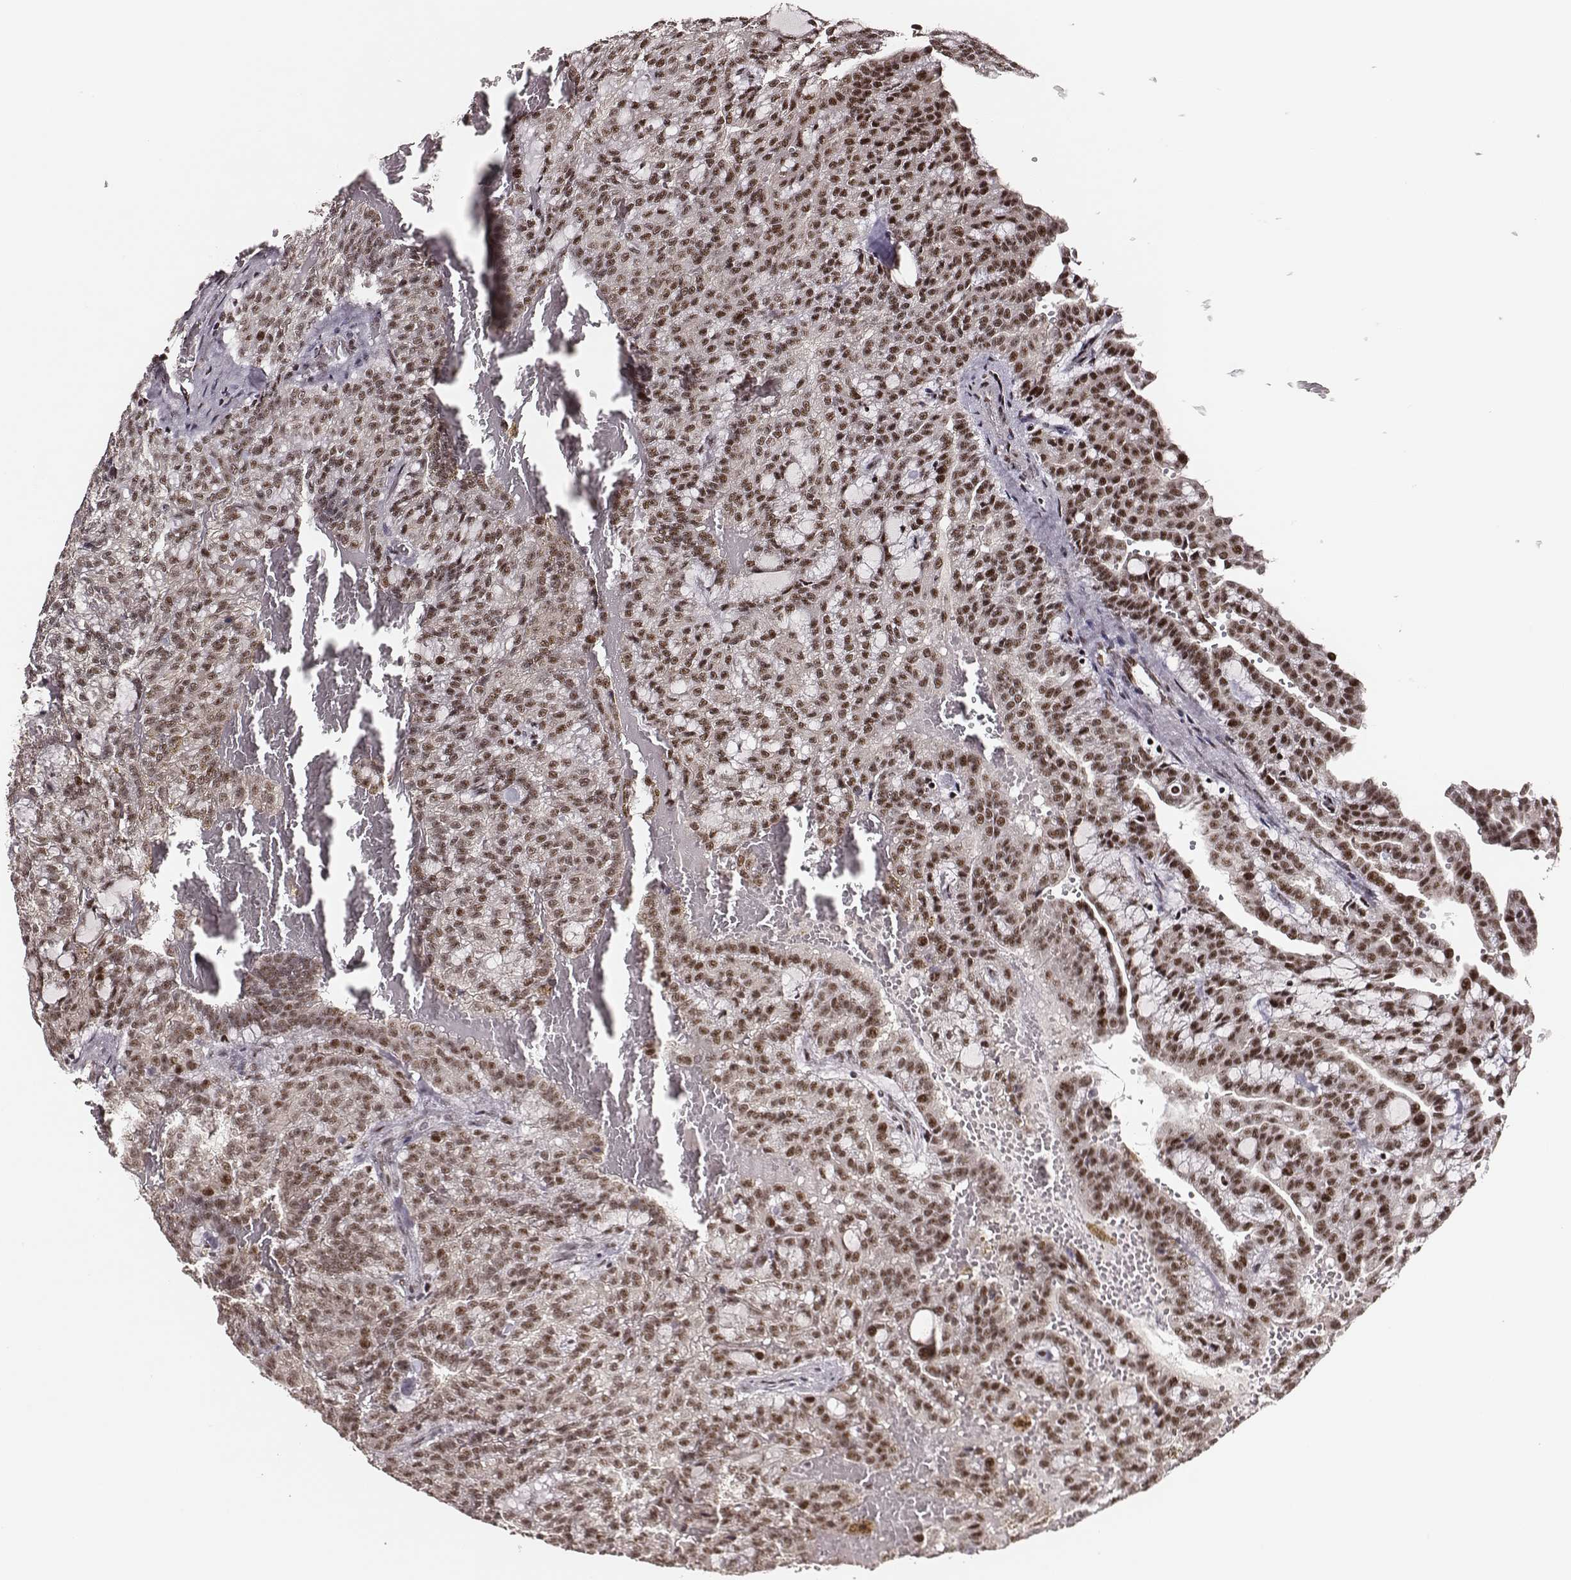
{"staining": {"intensity": "moderate", "quantity": ">75%", "location": "nuclear"}, "tissue": "renal cancer", "cell_type": "Tumor cells", "image_type": "cancer", "snomed": [{"axis": "morphology", "description": "Adenocarcinoma, NOS"}, {"axis": "topography", "description": "Kidney"}], "caption": "The immunohistochemical stain labels moderate nuclear expression in tumor cells of adenocarcinoma (renal) tissue.", "gene": "PPARA", "patient": {"sex": "male", "age": 63}}